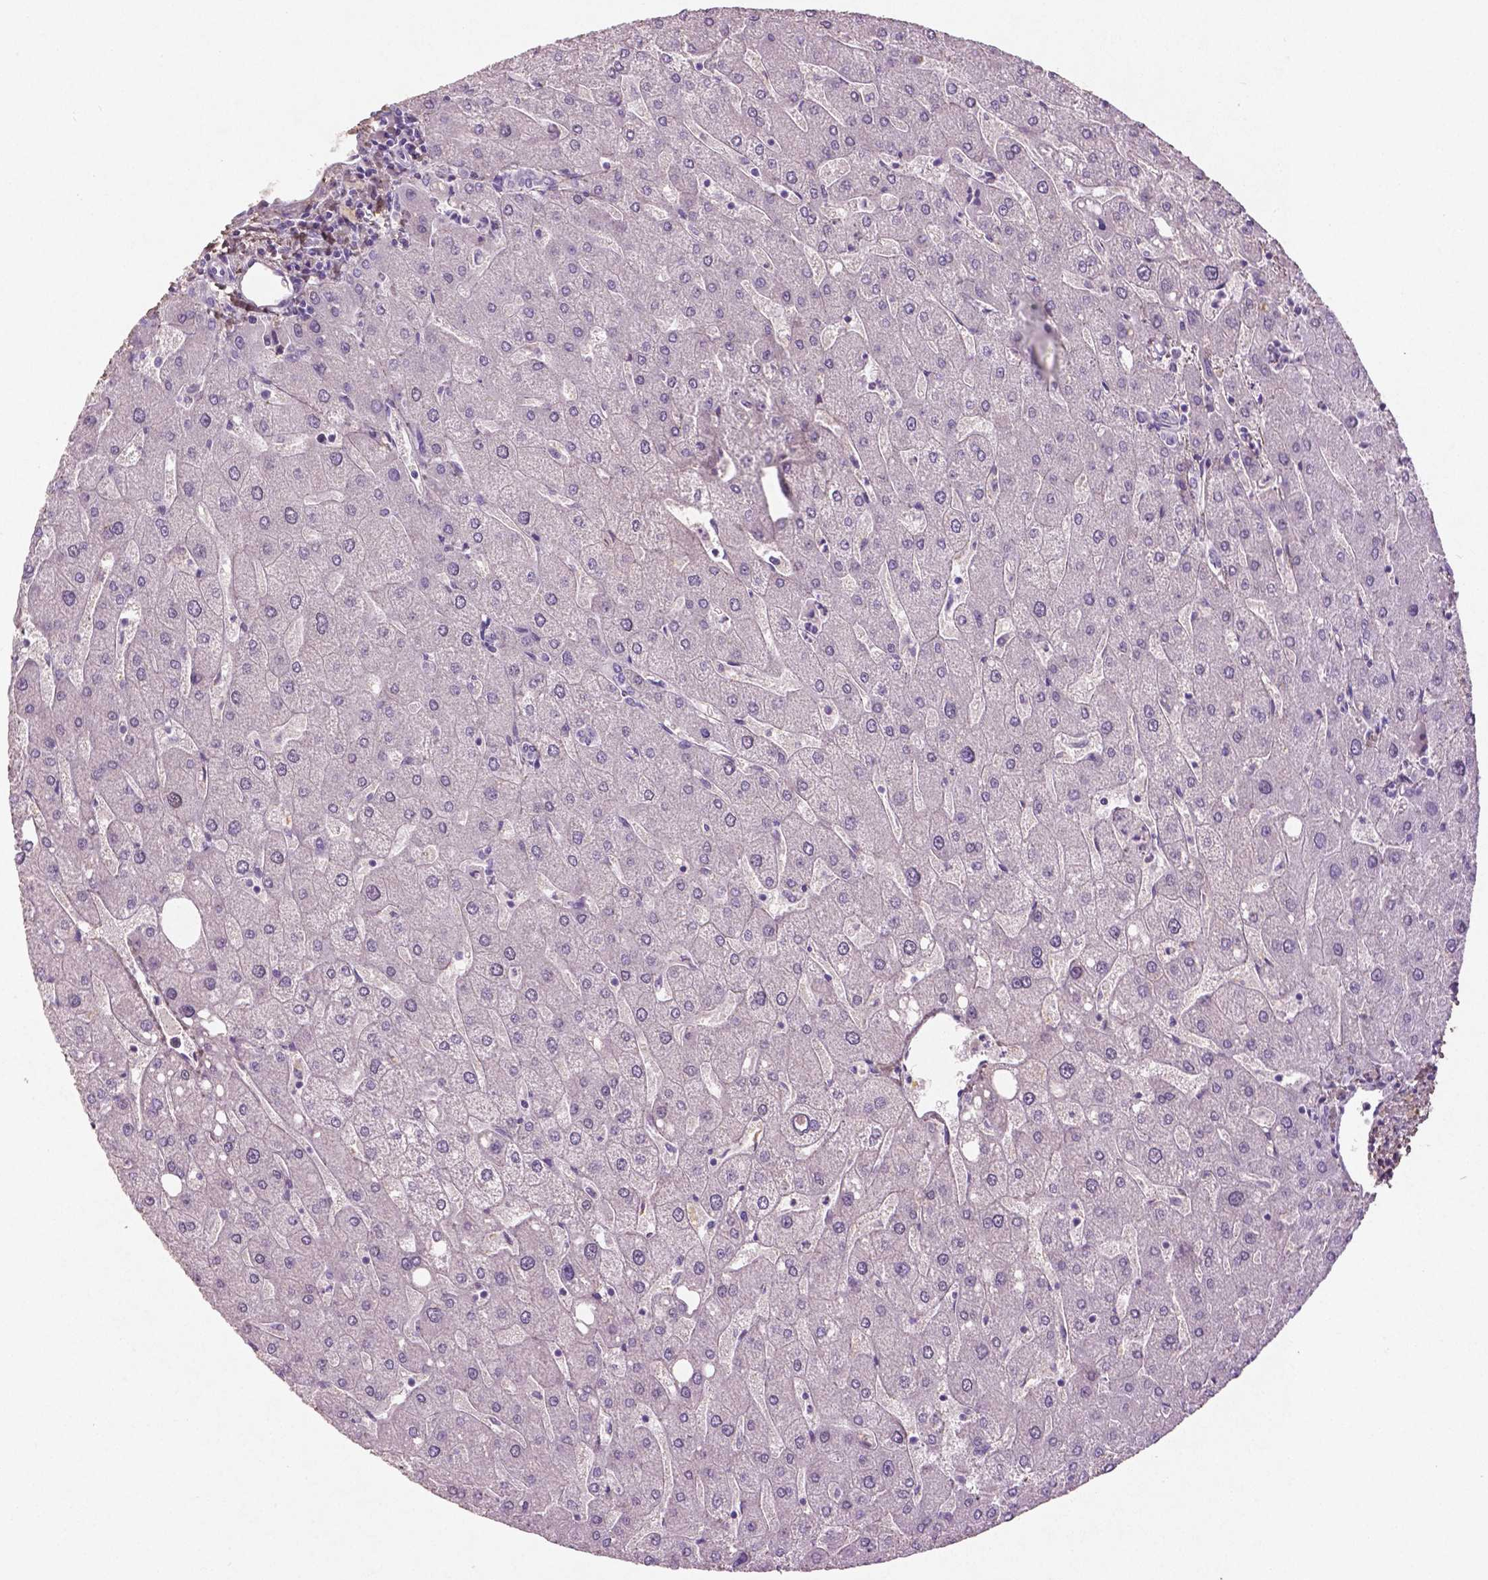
{"staining": {"intensity": "negative", "quantity": "none", "location": "none"}, "tissue": "liver", "cell_type": "Cholangiocytes", "image_type": "normal", "snomed": [{"axis": "morphology", "description": "Normal tissue, NOS"}, {"axis": "topography", "description": "Liver"}], "caption": "Micrograph shows no significant protein expression in cholangiocytes of normal liver. Brightfield microscopy of immunohistochemistry stained with DAB (3,3'-diaminobenzidine) (brown) and hematoxylin (blue), captured at high magnification.", "gene": "DLG2", "patient": {"sex": "male", "age": 67}}